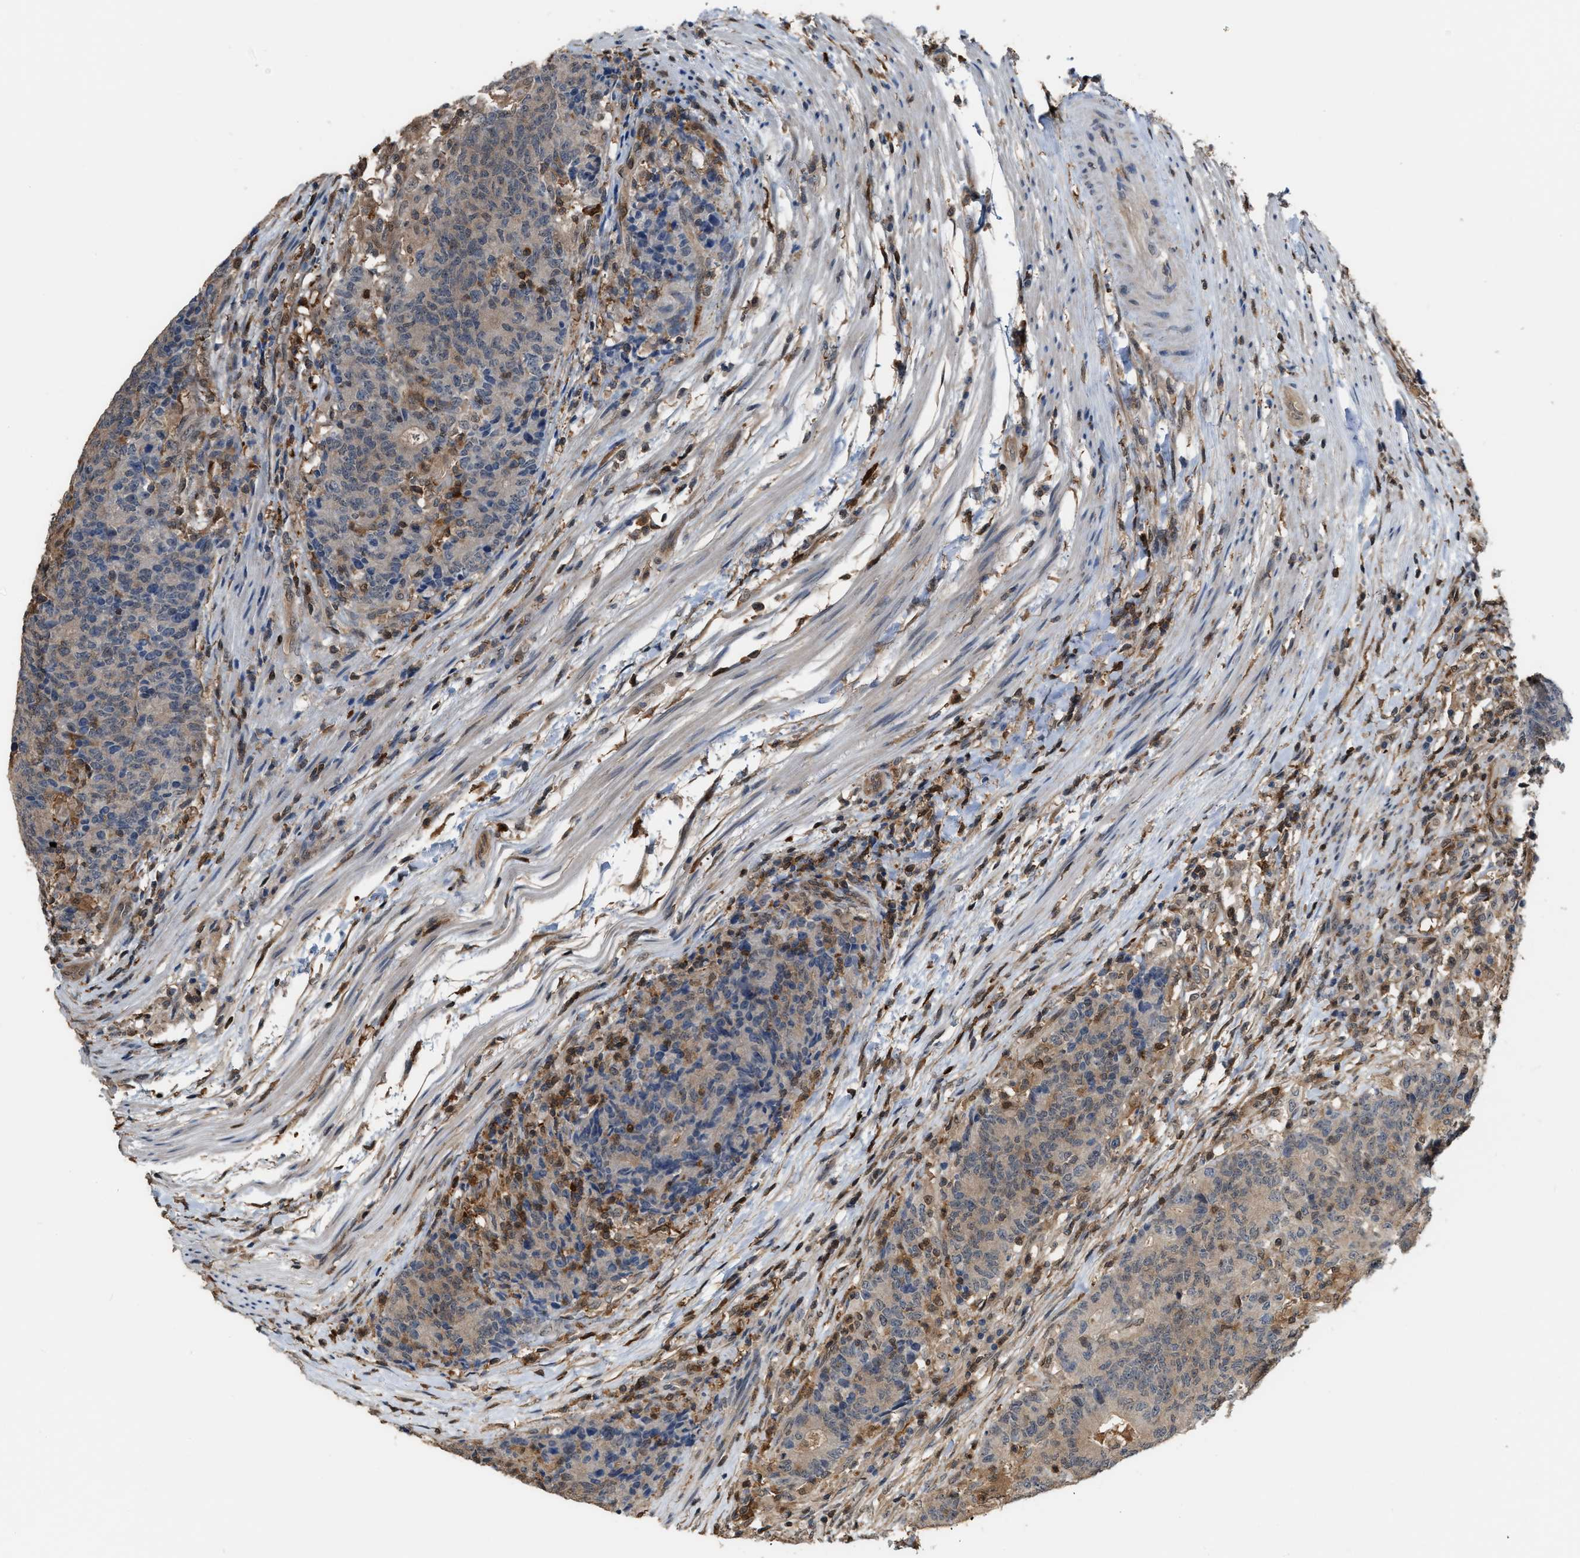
{"staining": {"intensity": "weak", "quantity": "25%-75%", "location": "cytoplasmic/membranous"}, "tissue": "colorectal cancer", "cell_type": "Tumor cells", "image_type": "cancer", "snomed": [{"axis": "morphology", "description": "Normal tissue, NOS"}, {"axis": "morphology", "description": "Adenocarcinoma, NOS"}, {"axis": "topography", "description": "Colon"}], "caption": "Protein staining of adenocarcinoma (colorectal) tissue displays weak cytoplasmic/membranous positivity in about 25%-75% of tumor cells.", "gene": "MTPN", "patient": {"sex": "female", "age": 75}}